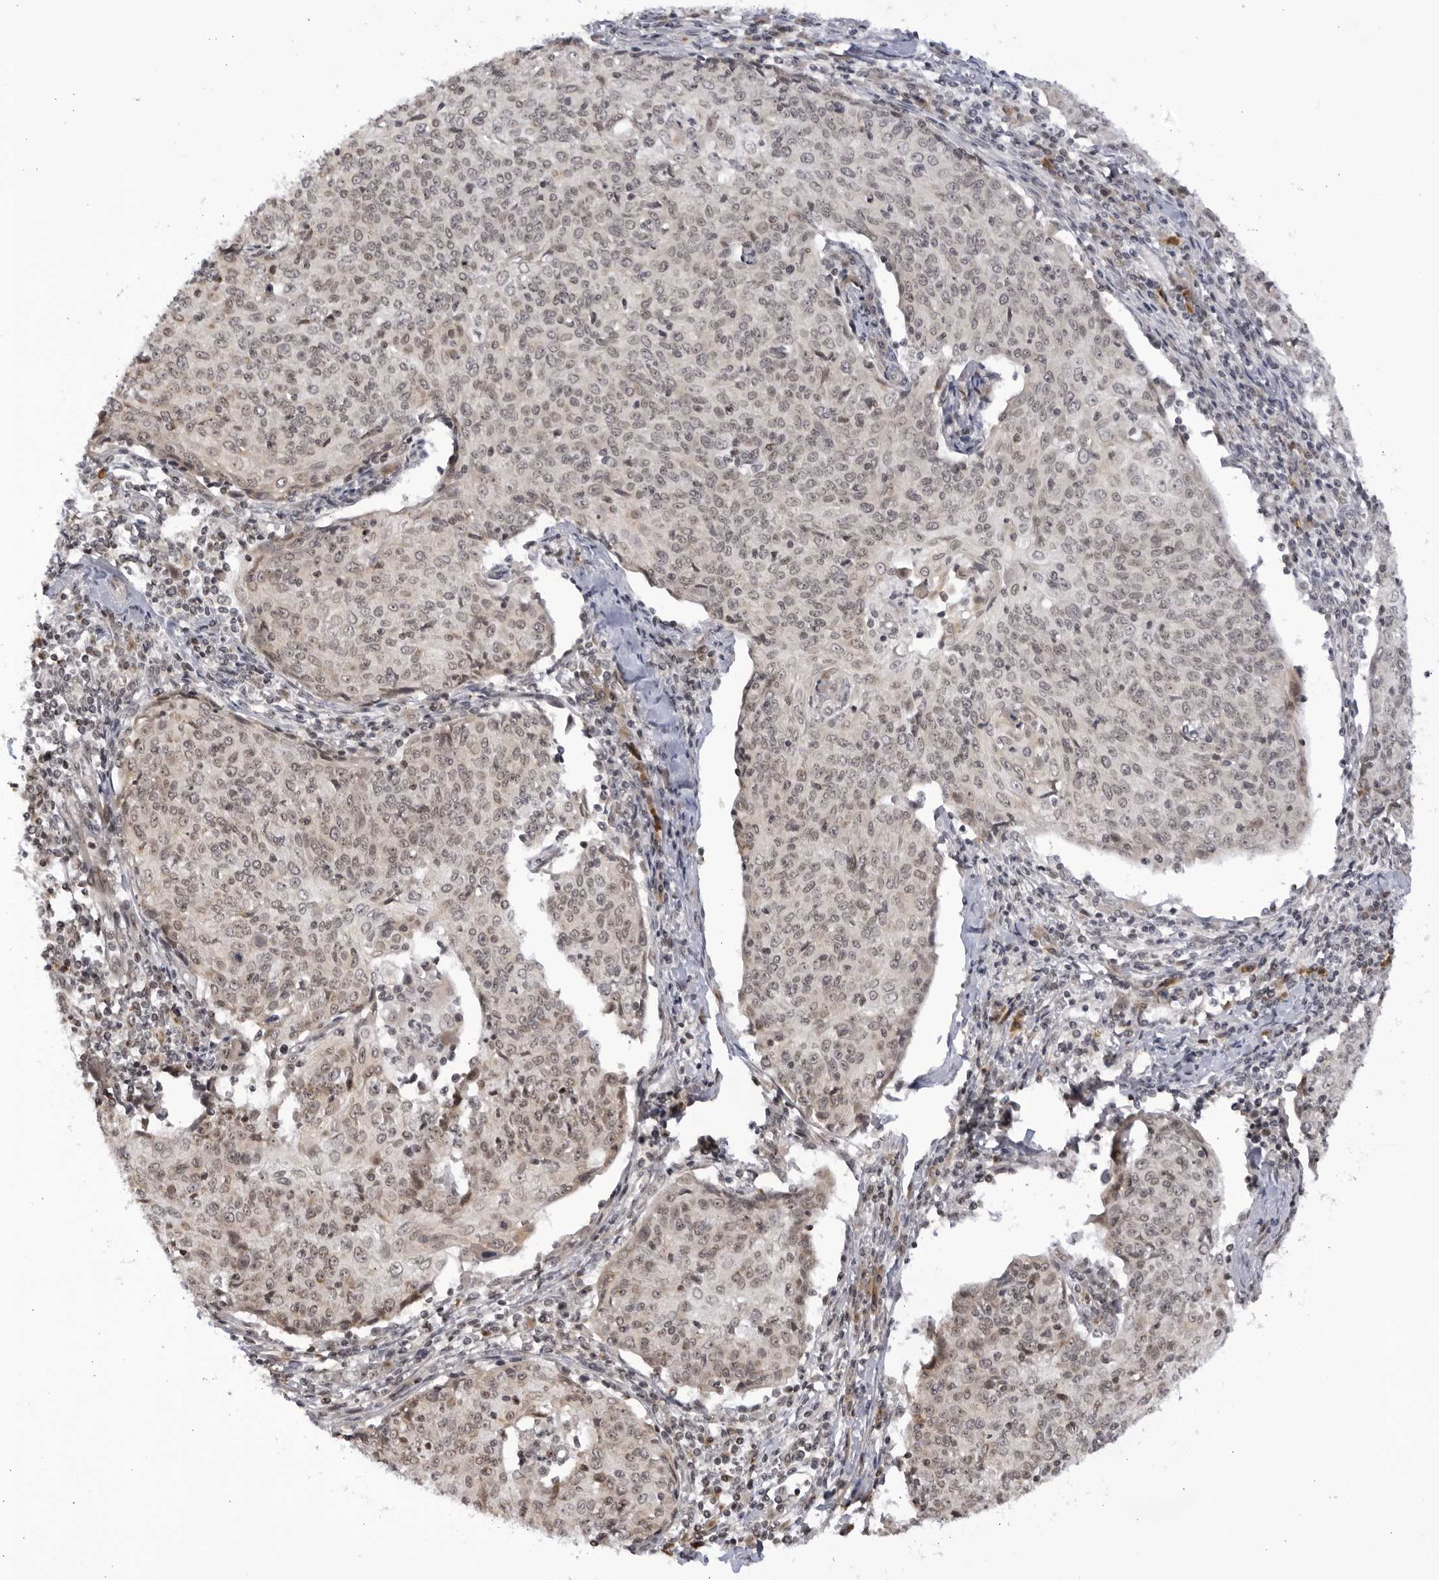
{"staining": {"intensity": "weak", "quantity": ">75%", "location": "nuclear"}, "tissue": "cervical cancer", "cell_type": "Tumor cells", "image_type": "cancer", "snomed": [{"axis": "morphology", "description": "Squamous cell carcinoma, NOS"}, {"axis": "topography", "description": "Cervix"}], "caption": "The immunohistochemical stain labels weak nuclear positivity in tumor cells of cervical cancer (squamous cell carcinoma) tissue. (DAB (3,3'-diaminobenzidine) = brown stain, brightfield microscopy at high magnification).", "gene": "RASGEF1C", "patient": {"sex": "female", "age": 48}}